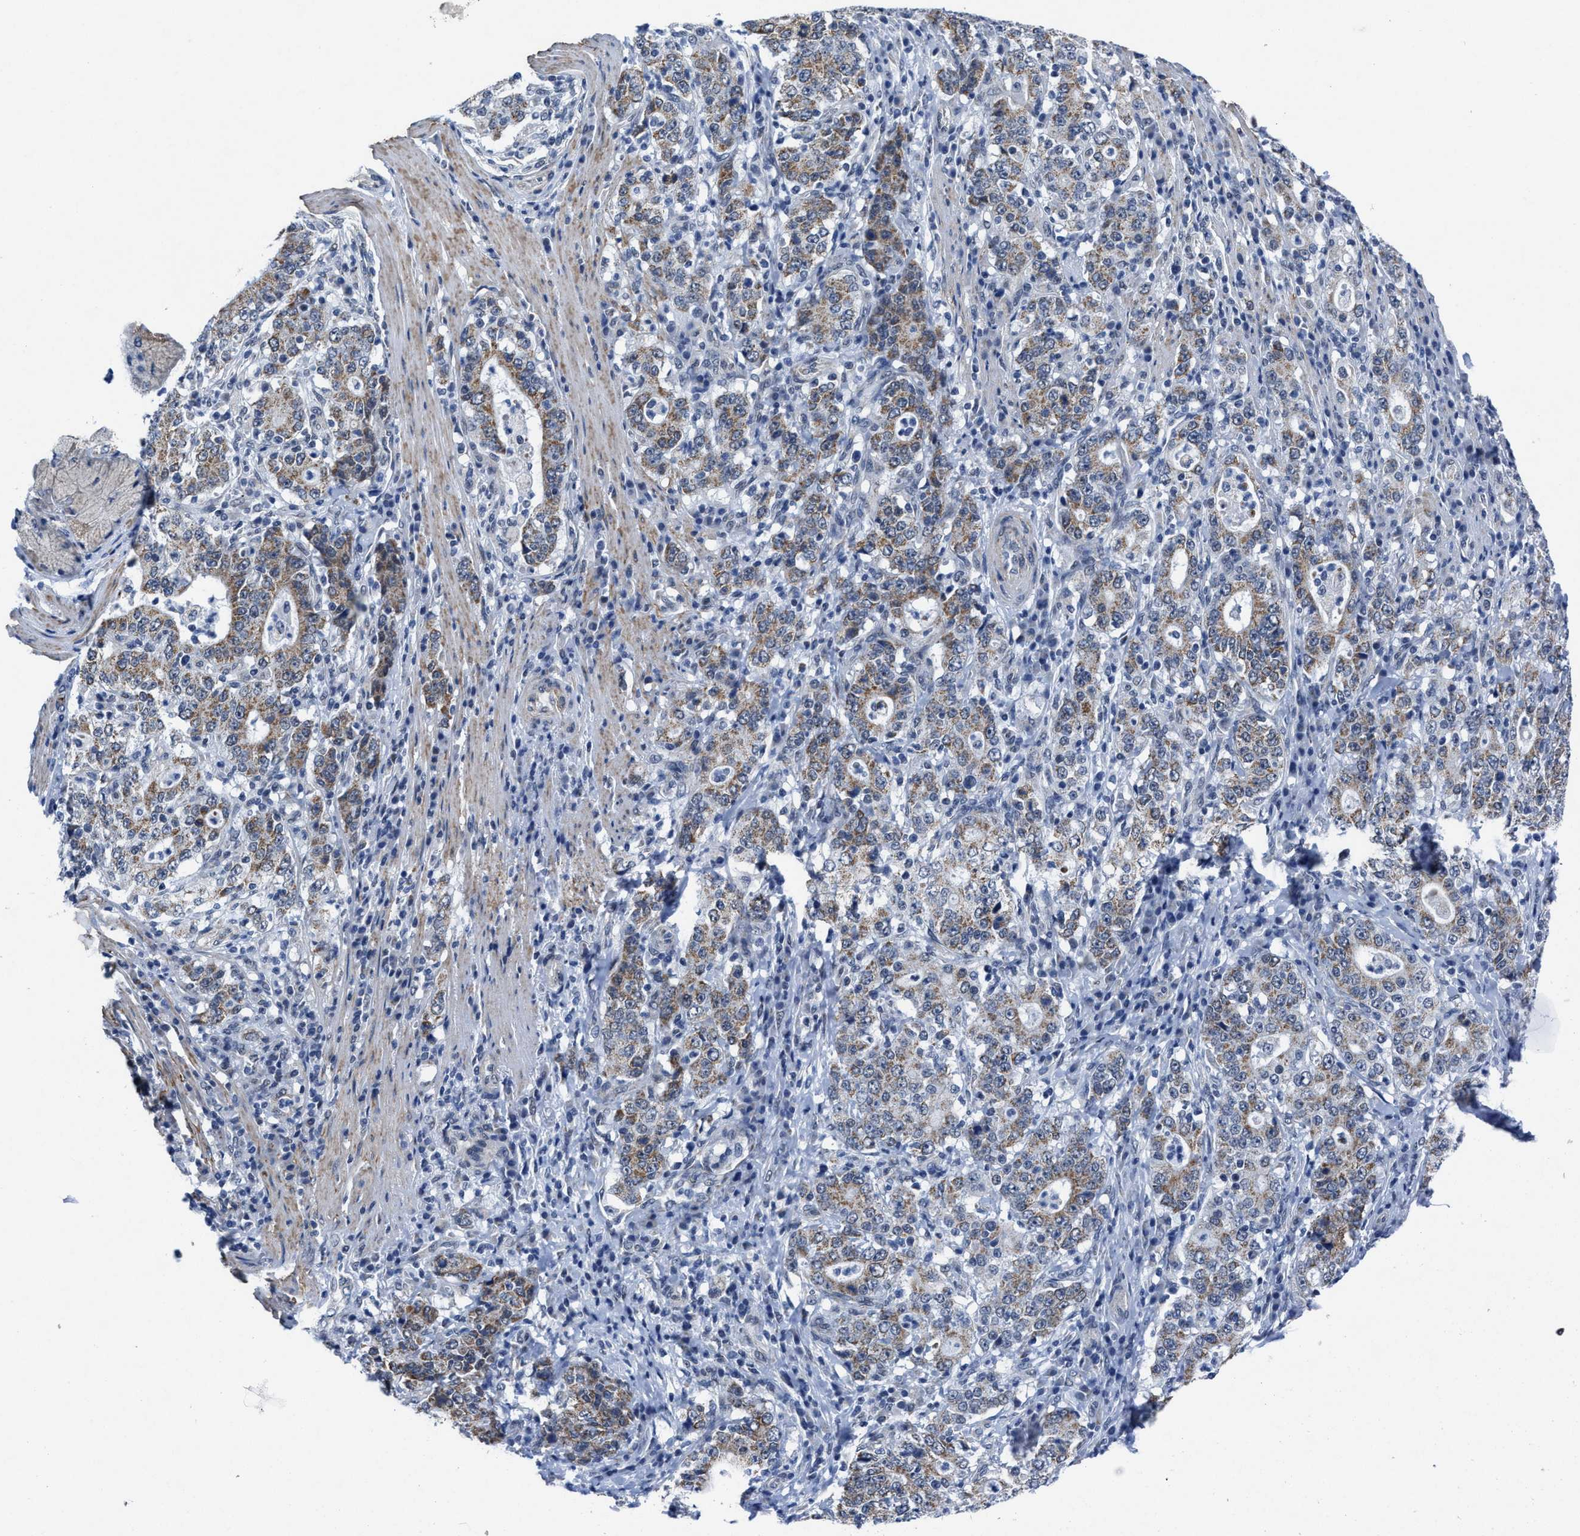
{"staining": {"intensity": "moderate", "quantity": ">75%", "location": "cytoplasmic/membranous"}, "tissue": "stomach cancer", "cell_type": "Tumor cells", "image_type": "cancer", "snomed": [{"axis": "morphology", "description": "Normal tissue, NOS"}, {"axis": "morphology", "description": "Adenocarcinoma, NOS"}, {"axis": "topography", "description": "Stomach, upper"}, {"axis": "topography", "description": "Stomach"}], "caption": "There is medium levels of moderate cytoplasmic/membranous staining in tumor cells of adenocarcinoma (stomach), as demonstrated by immunohistochemical staining (brown color).", "gene": "ID3", "patient": {"sex": "male", "age": 59}}